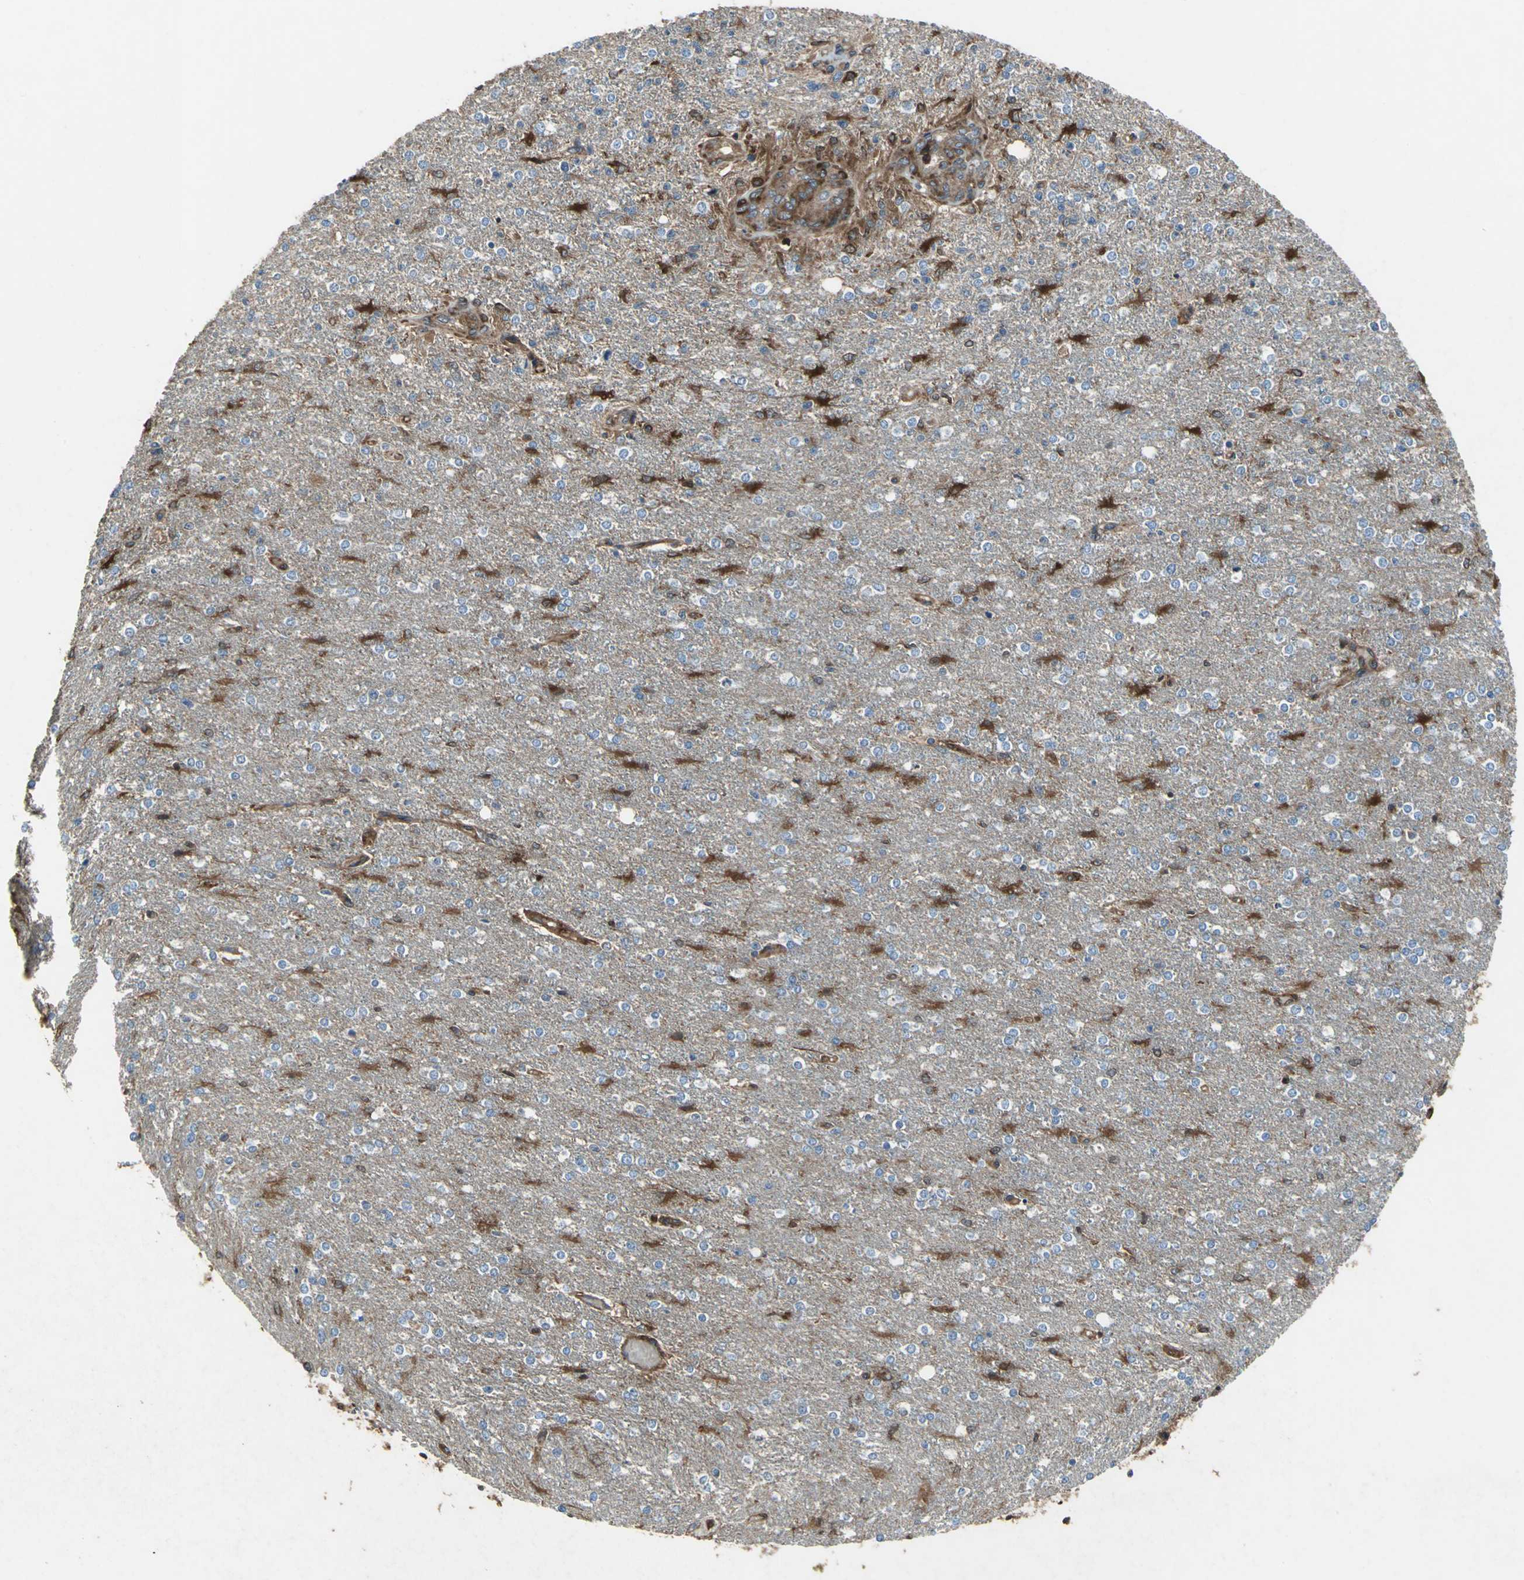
{"staining": {"intensity": "strong", "quantity": "25%-75%", "location": "cytoplasmic/membranous"}, "tissue": "glioma", "cell_type": "Tumor cells", "image_type": "cancer", "snomed": [{"axis": "morphology", "description": "Glioma, malignant, High grade"}, {"axis": "topography", "description": "Cerebral cortex"}], "caption": "About 25%-75% of tumor cells in malignant glioma (high-grade) reveal strong cytoplasmic/membranous protein staining as visualized by brown immunohistochemical staining.", "gene": "CAPN1", "patient": {"sex": "male", "age": 76}}